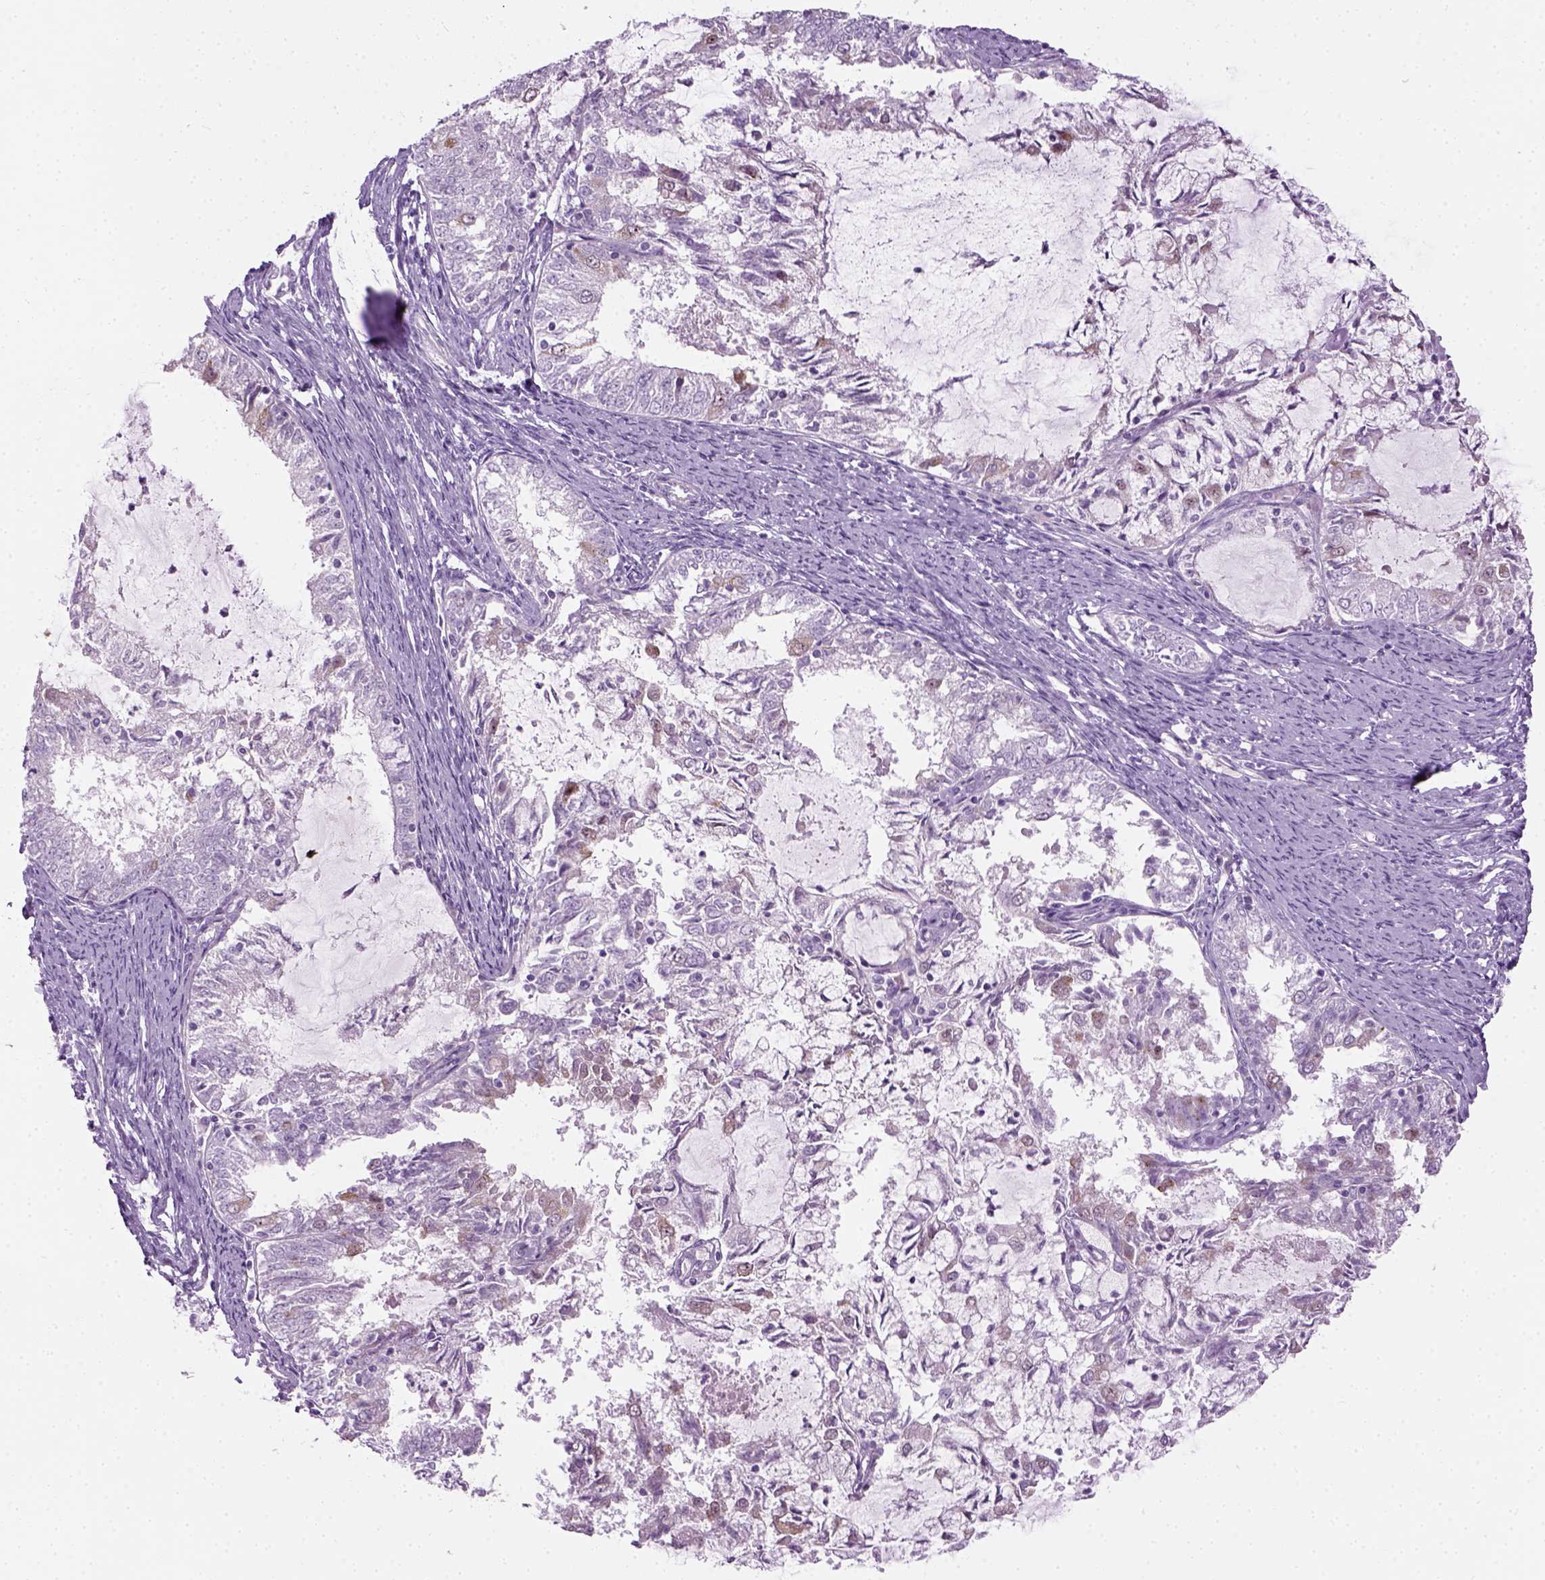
{"staining": {"intensity": "negative", "quantity": "none", "location": "none"}, "tissue": "endometrial cancer", "cell_type": "Tumor cells", "image_type": "cancer", "snomed": [{"axis": "morphology", "description": "Adenocarcinoma, NOS"}, {"axis": "topography", "description": "Endometrium"}], "caption": "Immunohistochemistry (IHC) of endometrial cancer (adenocarcinoma) shows no positivity in tumor cells. (Brightfield microscopy of DAB immunohistochemistry (IHC) at high magnification).", "gene": "CIBAR2", "patient": {"sex": "female", "age": 57}}